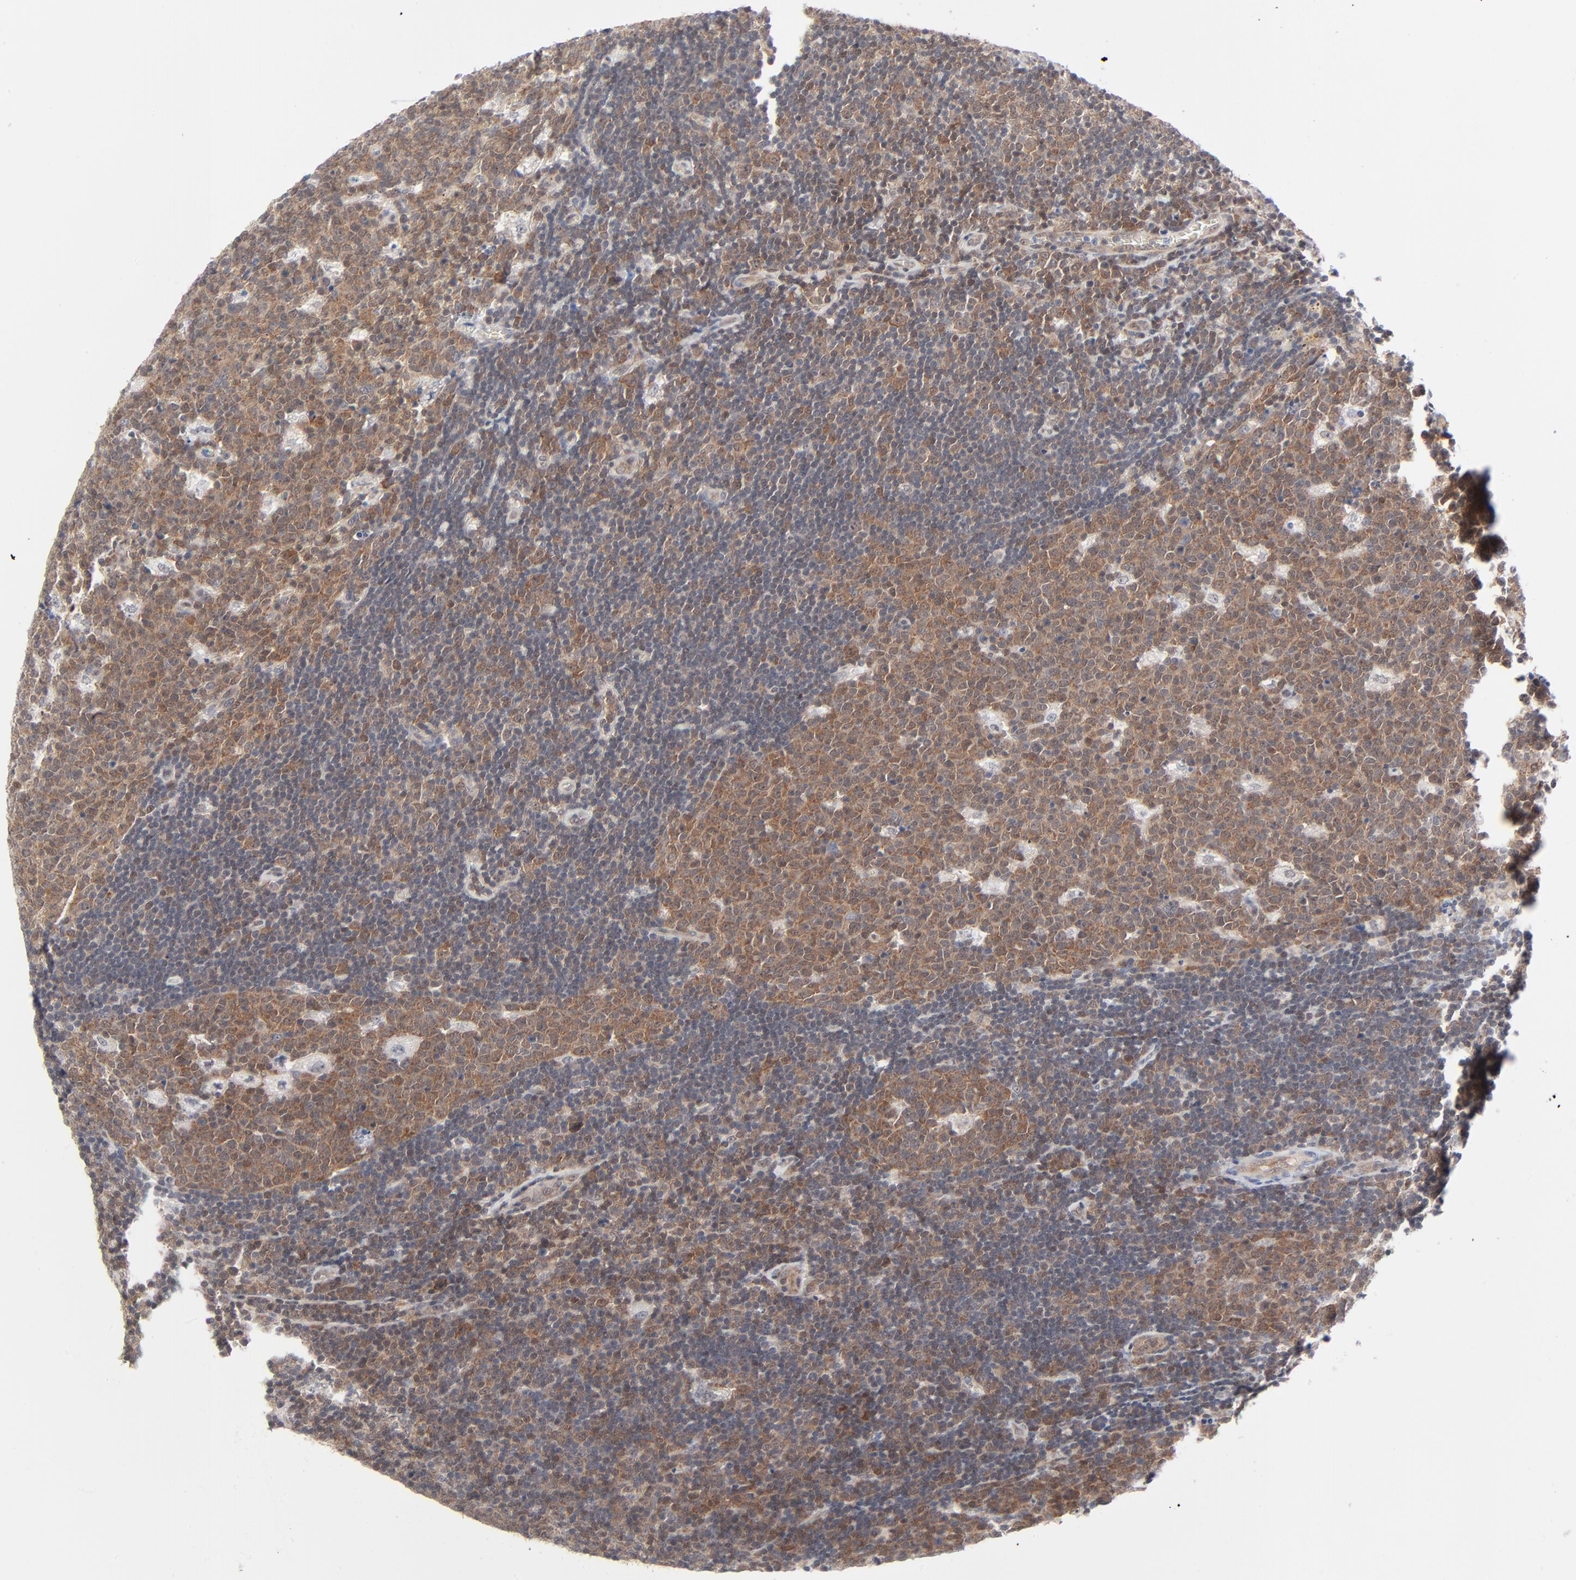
{"staining": {"intensity": "moderate", "quantity": ">75%", "location": "cytoplasmic/membranous"}, "tissue": "lymph node", "cell_type": "Germinal center cells", "image_type": "normal", "snomed": [{"axis": "morphology", "description": "Normal tissue, NOS"}, {"axis": "topography", "description": "Lymph node"}, {"axis": "topography", "description": "Salivary gland"}], "caption": "Lymph node stained for a protein demonstrates moderate cytoplasmic/membranous positivity in germinal center cells.", "gene": "RPS6KB1", "patient": {"sex": "male", "age": 8}}